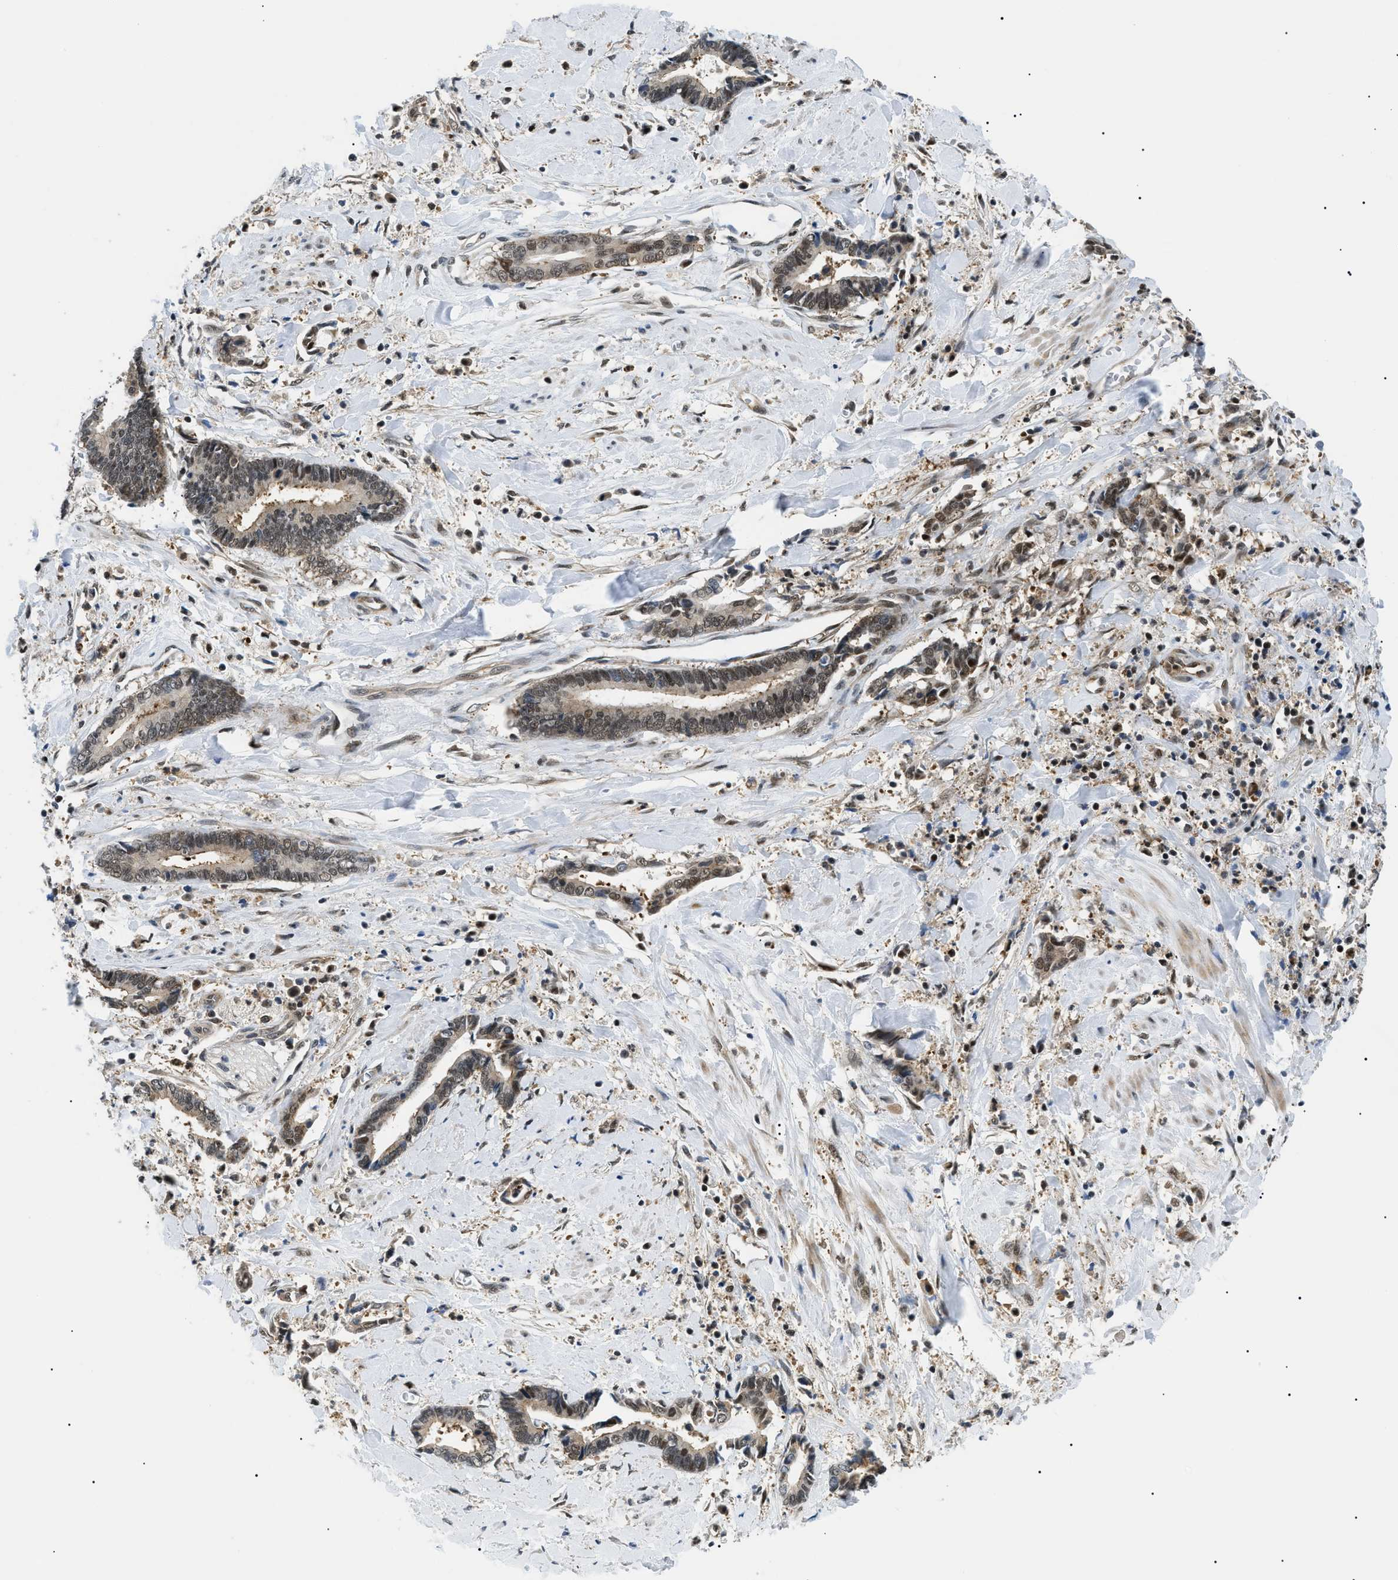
{"staining": {"intensity": "moderate", "quantity": "25%-75%", "location": "cytoplasmic/membranous,nuclear"}, "tissue": "cervical cancer", "cell_type": "Tumor cells", "image_type": "cancer", "snomed": [{"axis": "morphology", "description": "Adenocarcinoma, NOS"}, {"axis": "topography", "description": "Cervix"}], "caption": "IHC image of neoplastic tissue: human cervical cancer stained using IHC reveals medium levels of moderate protein expression localized specifically in the cytoplasmic/membranous and nuclear of tumor cells, appearing as a cytoplasmic/membranous and nuclear brown color.", "gene": "RBM15", "patient": {"sex": "female", "age": 44}}